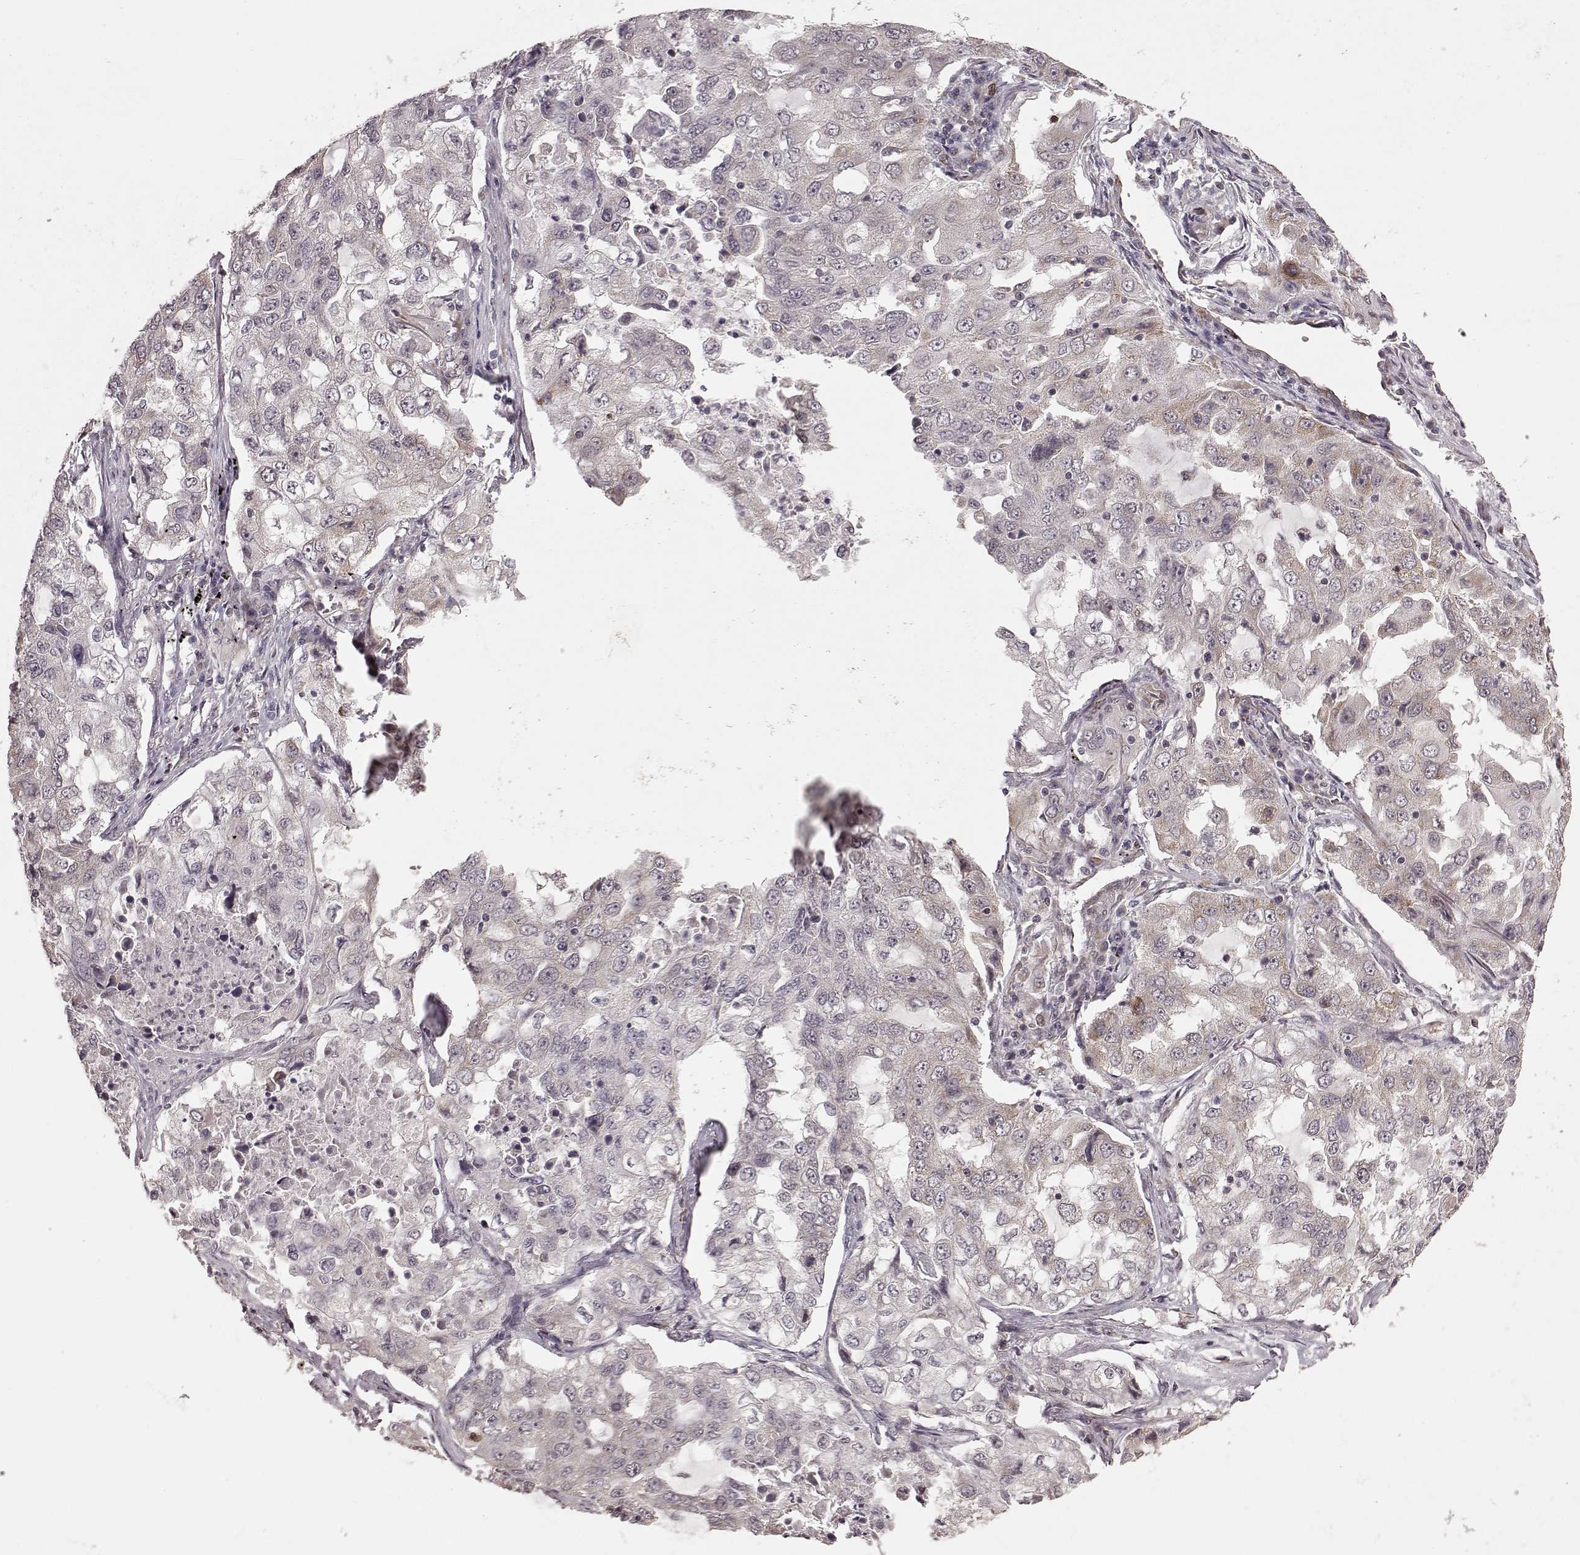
{"staining": {"intensity": "negative", "quantity": "none", "location": "none"}, "tissue": "lung cancer", "cell_type": "Tumor cells", "image_type": "cancer", "snomed": [{"axis": "morphology", "description": "Adenocarcinoma, NOS"}, {"axis": "topography", "description": "Lung"}], "caption": "This is an immunohistochemistry (IHC) photomicrograph of human lung cancer (adenocarcinoma). There is no positivity in tumor cells.", "gene": "ELOVL5", "patient": {"sex": "female", "age": 61}}